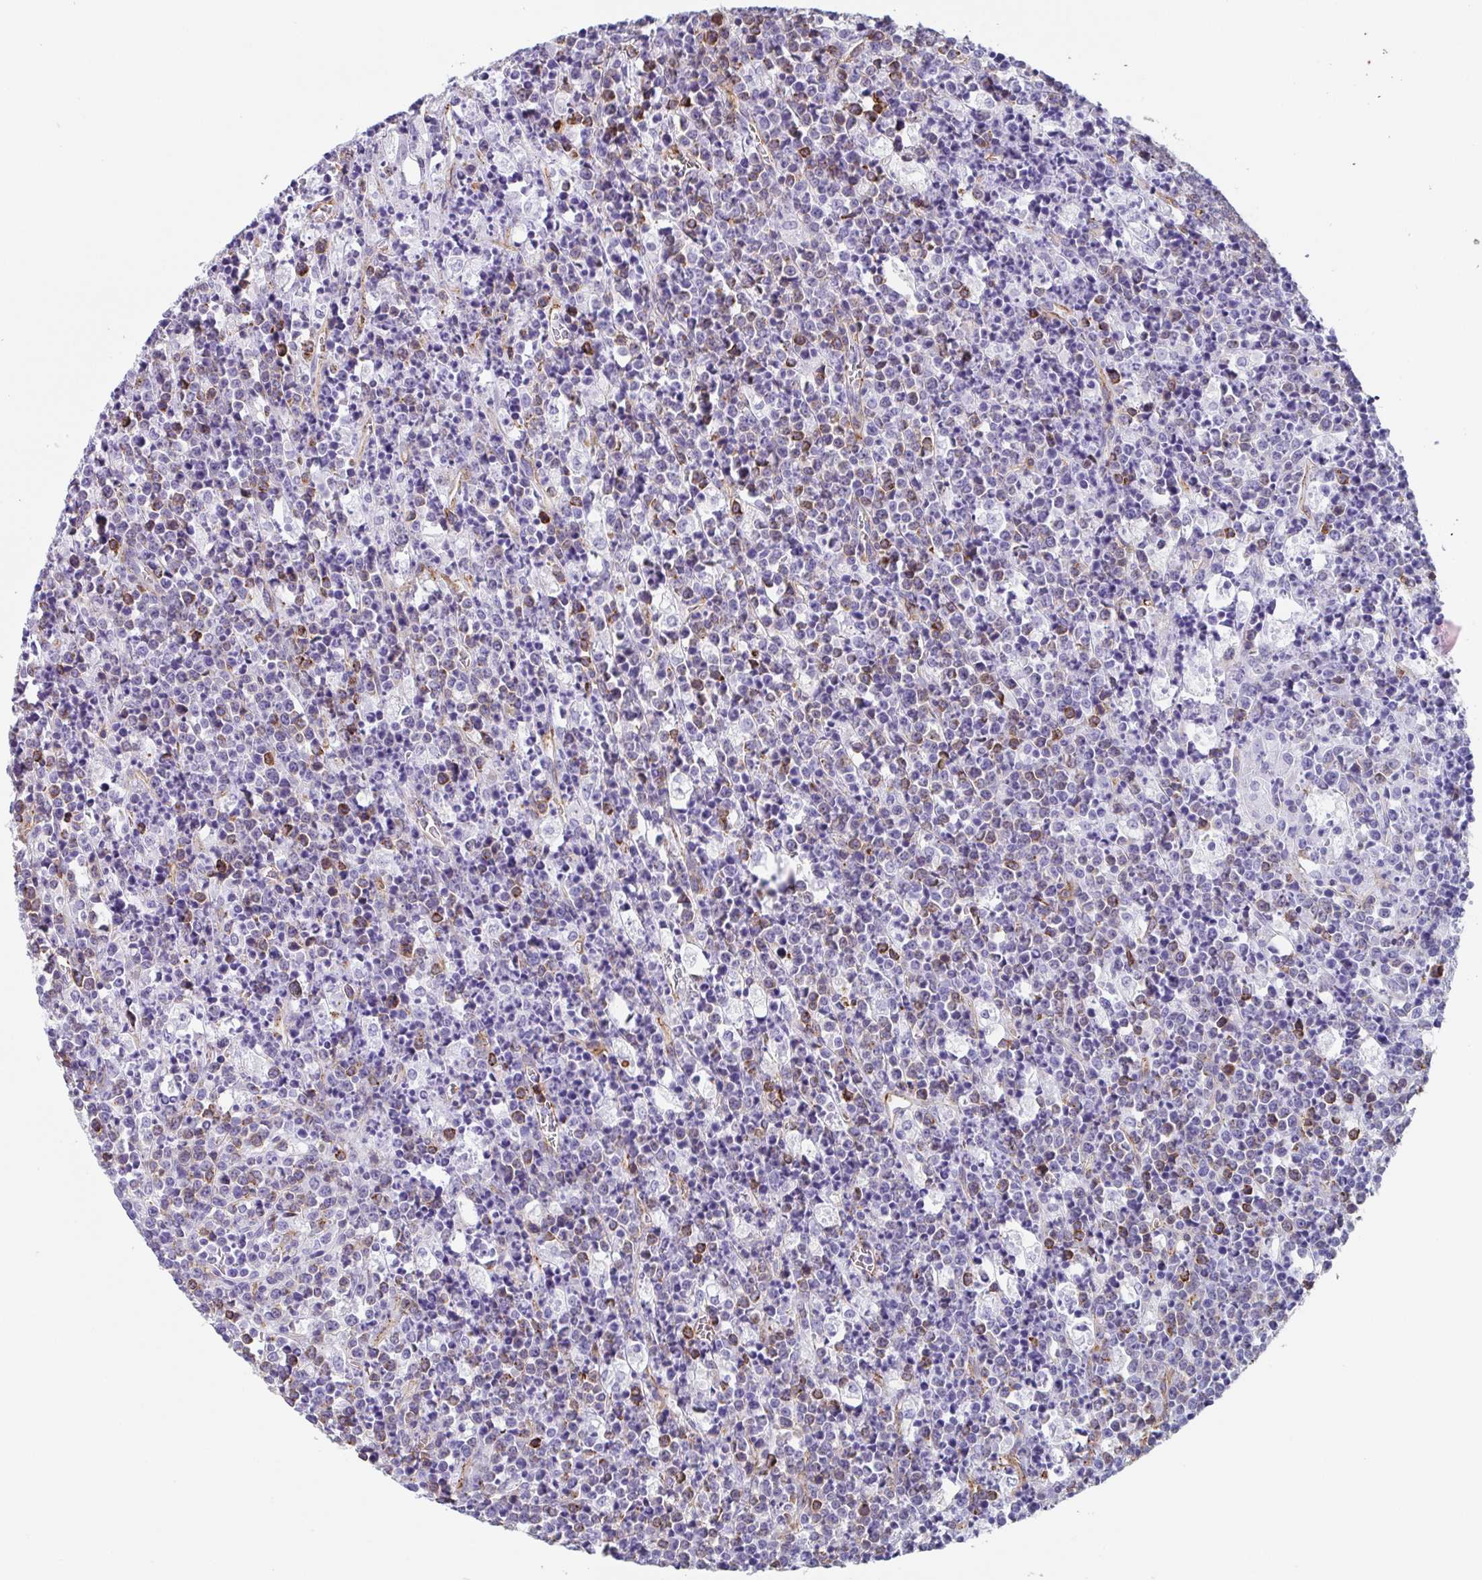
{"staining": {"intensity": "moderate", "quantity": "25%-75%", "location": "cytoplasmic/membranous"}, "tissue": "lymphoma", "cell_type": "Tumor cells", "image_type": "cancer", "snomed": [{"axis": "morphology", "description": "Malignant lymphoma, non-Hodgkin's type, High grade"}, {"axis": "topography", "description": "Ovary"}], "caption": "A micrograph of high-grade malignant lymphoma, non-Hodgkin's type stained for a protein exhibits moderate cytoplasmic/membranous brown staining in tumor cells.", "gene": "DBN1", "patient": {"sex": "female", "age": 56}}